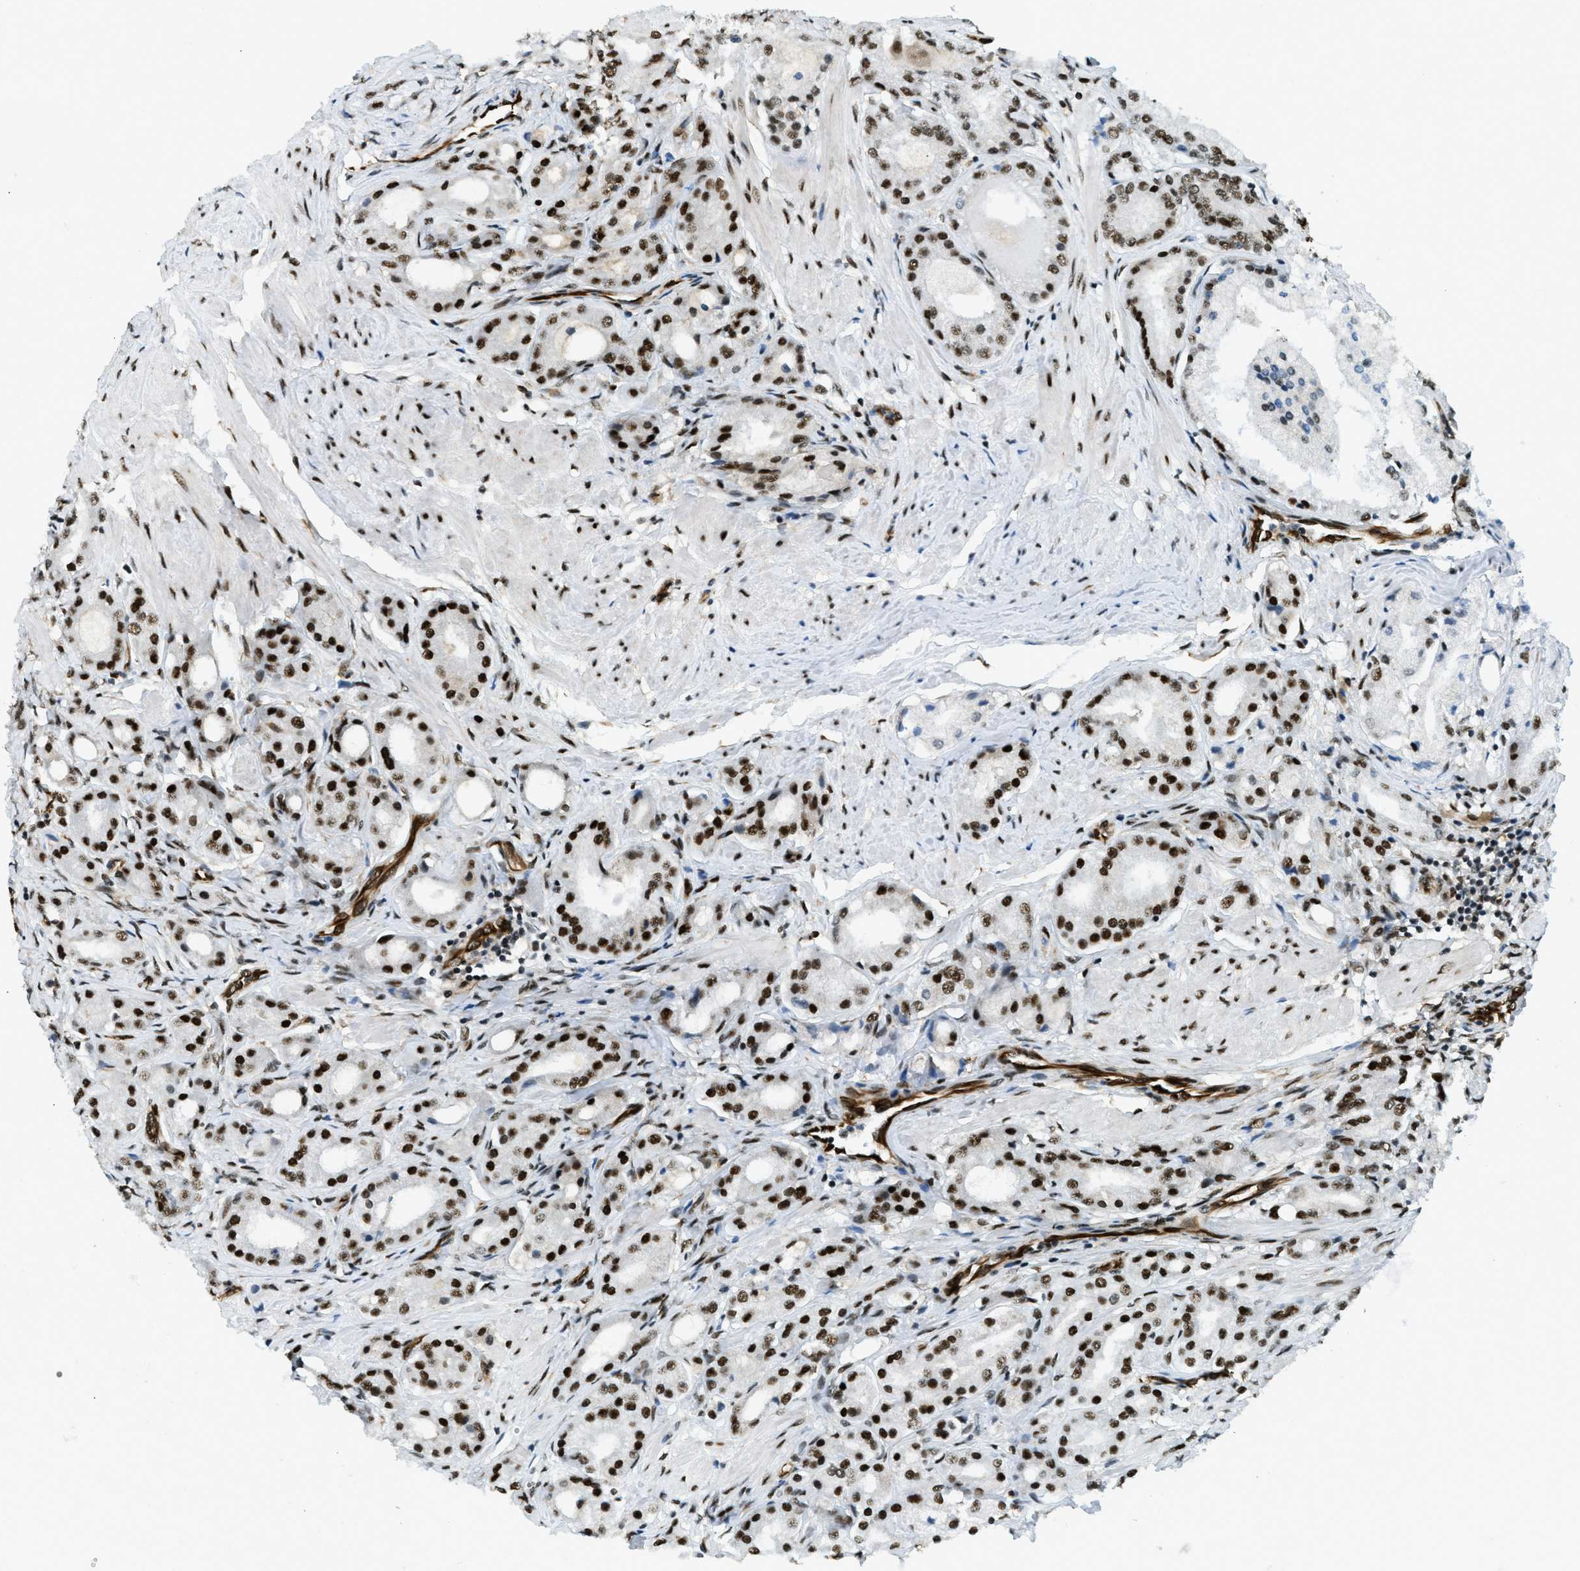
{"staining": {"intensity": "strong", "quantity": ">75%", "location": "nuclear"}, "tissue": "prostate cancer", "cell_type": "Tumor cells", "image_type": "cancer", "snomed": [{"axis": "morphology", "description": "Adenocarcinoma, Low grade"}, {"axis": "topography", "description": "Prostate"}], "caption": "Prostate cancer (low-grade adenocarcinoma) stained for a protein demonstrates strong nuclear positivity in tumor cells.", "gene": "ZFR", "patient": {"sex": "male", "age": 63}}